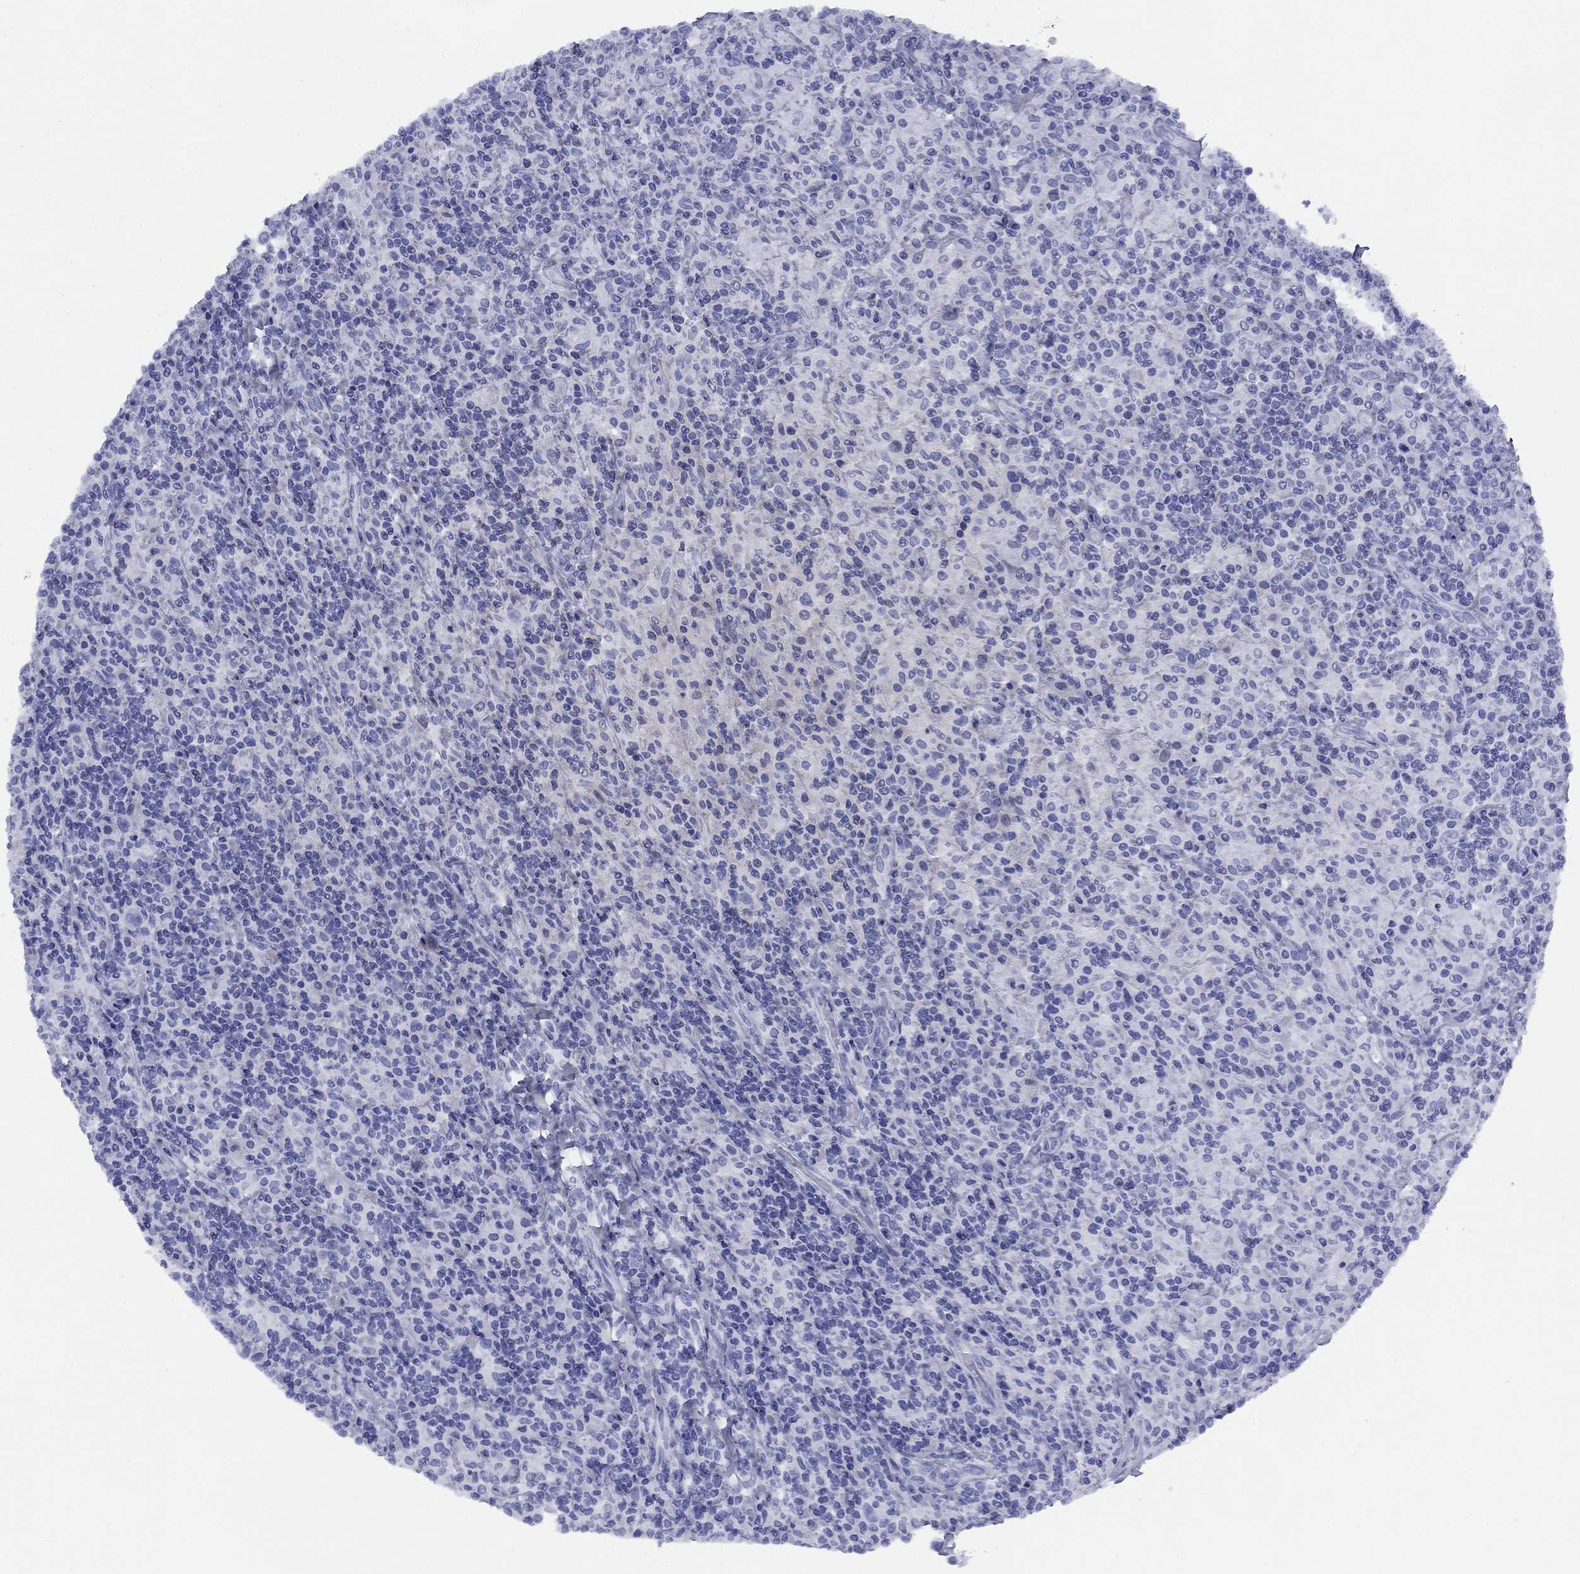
{"staining": {"intensity": "negative", "quantity": "none", "location": "none"}, "tissue": "lymphoma", "cell_type": "Tumor cells", "image_type": "cancer", "snomed": [{"axis": "morphology", "description": "Hodgkin's disease, NOS"}, {"axis": "topography", "description": "Lymph node"}], "caption": "This is an IHC photomicrograph of human Hodgkin's disease. There is no expression in tumor cells.", "gene": "TIGD4", "patient": {"sex": "male", "age": 70}}